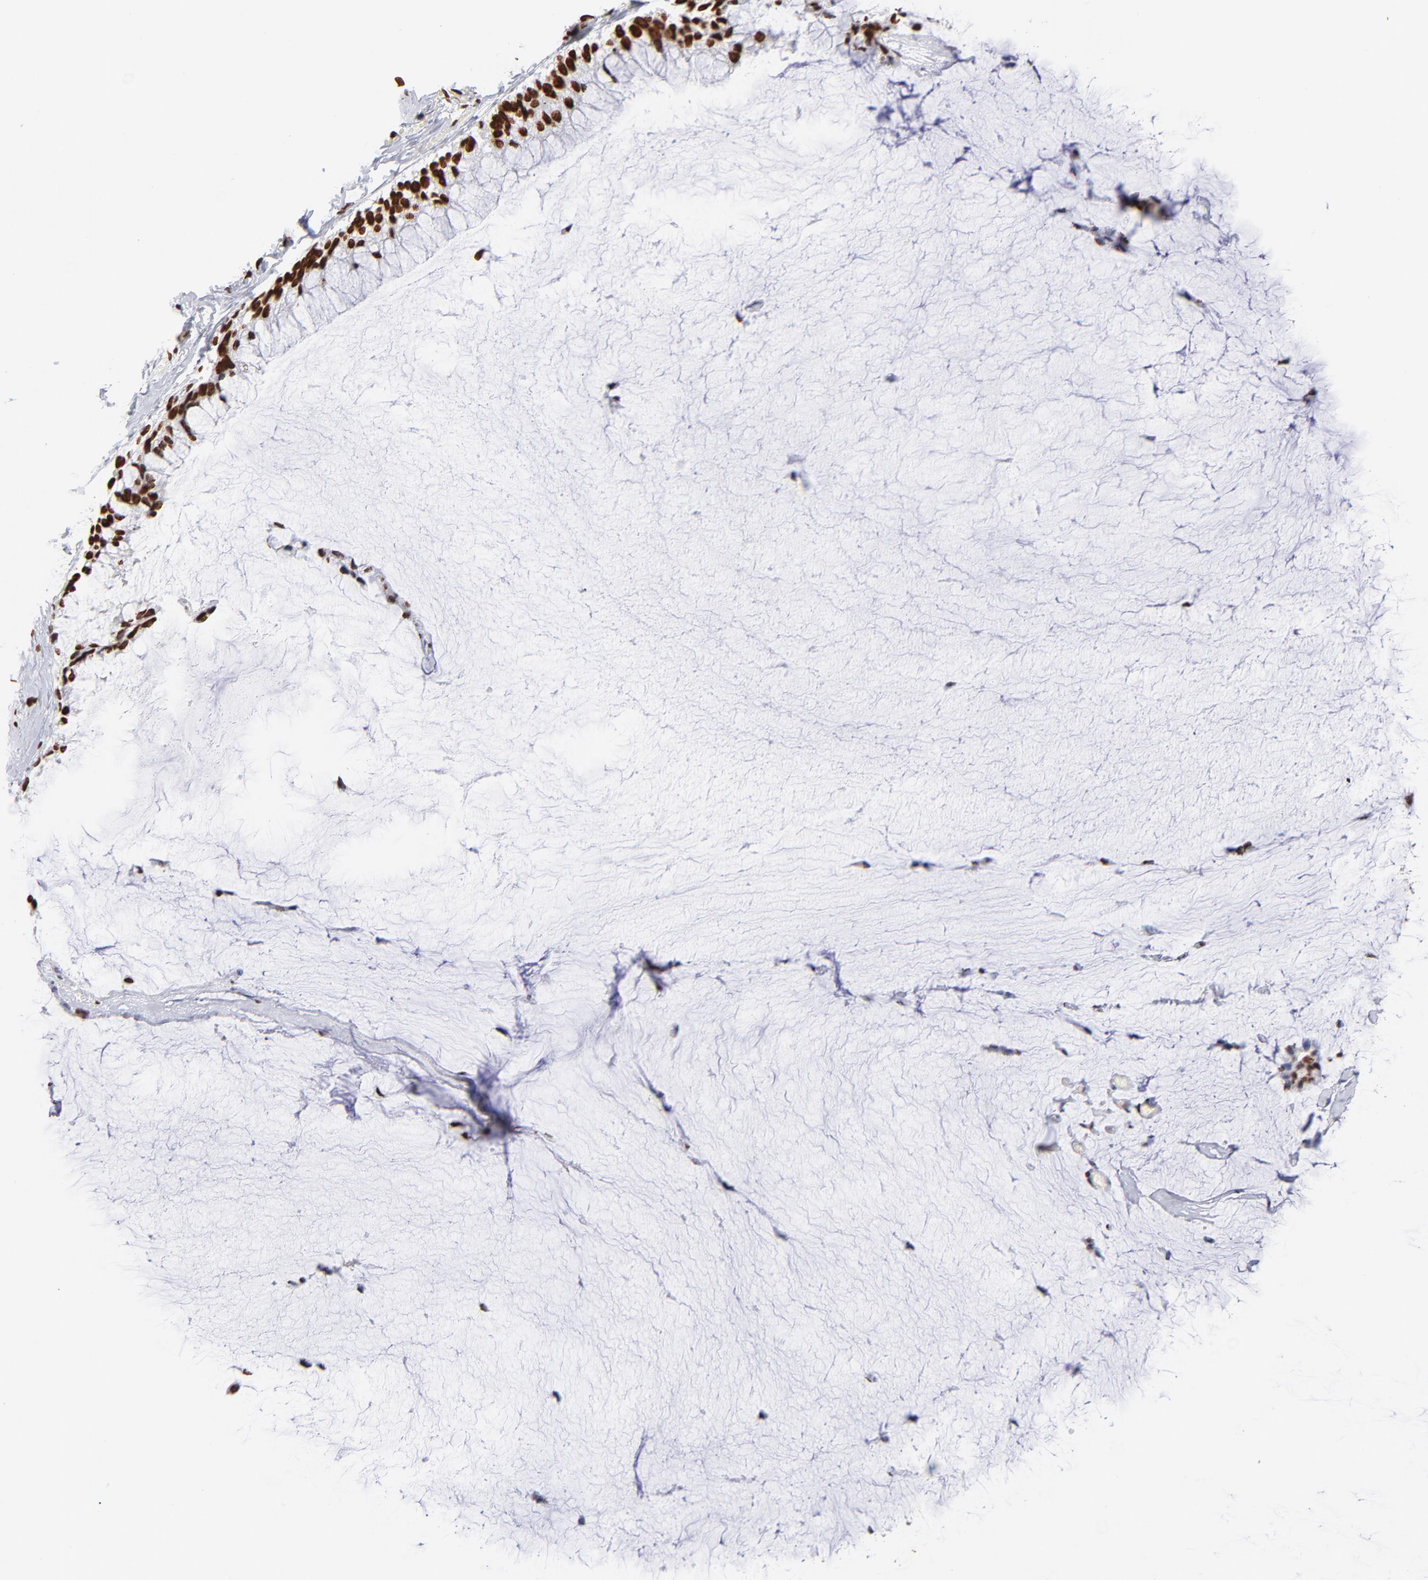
{"staining": {"intensity": "strong", "quantity": ">75%", "location": "nuclear"}, "tissue": "ovarian cancer", "cell_type": "Tumor cells", "image_type": "cancer", "snomed": [{"axis": "morphology", "description": "Cystadenocarcinoma, mucinous, NOS"}, {"axis": "topography", "description": "Ovary"}], "caption": "Protein positivity by immunohistochemistry exhibits strong nuclear positivity in approximately >75% of tumor cells in ovarian mucinous cystadenocarcinoma.", "gene": "RTL4", "patient": {"sex": "female", "age": 39}}